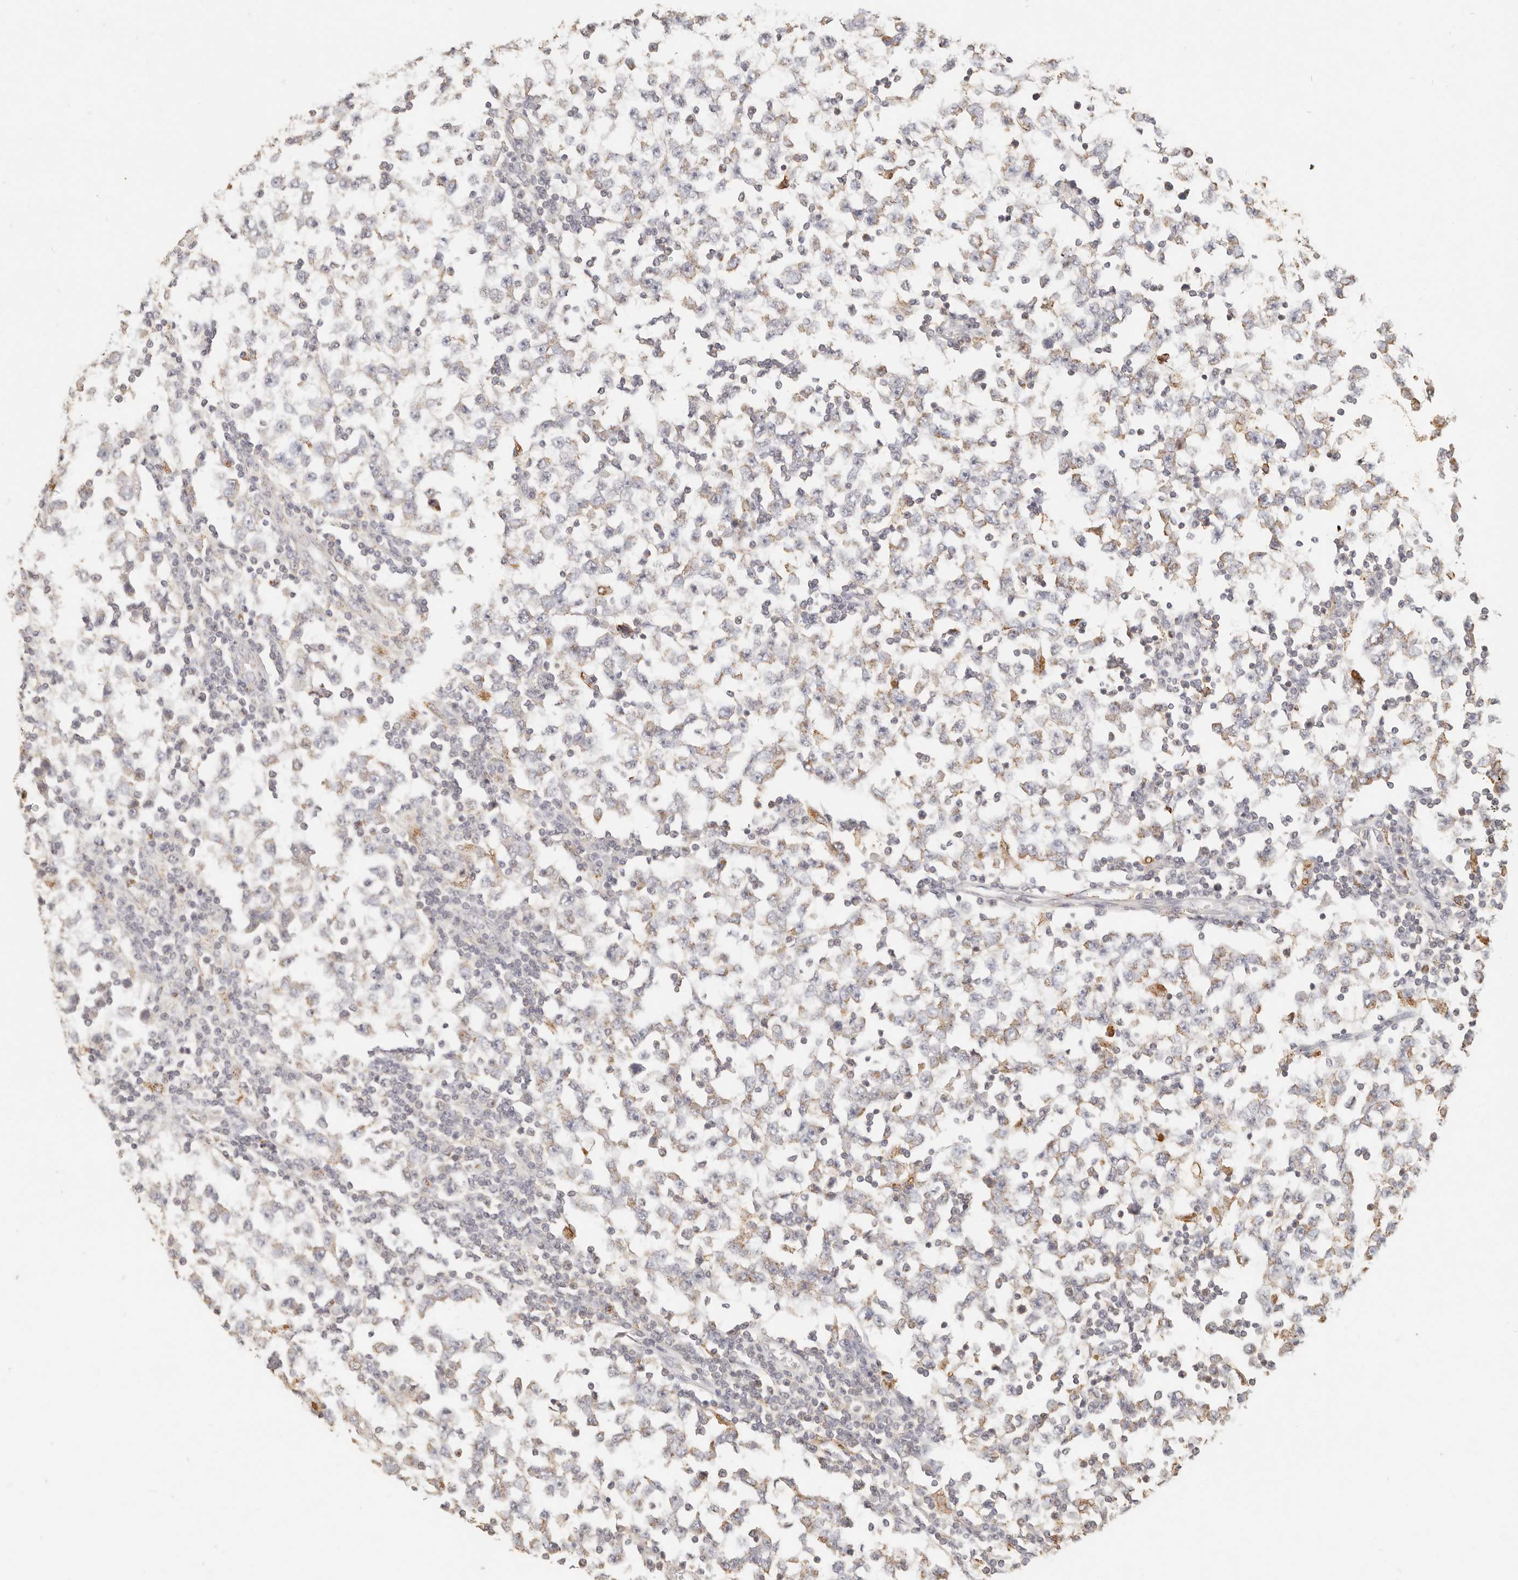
{"staining": {"intensity": "weak", "quantity": "25%-75%", "location": "cytoplasmic/membranous"}, "tissue": "testis cancer", "cell_type": "Tumor cells", "image_type": "cancer", "snomed": [{"axis": "morphology", "description": "Seminoma, NOS"}, {"axis": "topography", "description": "Testis"}], "caption": "This is a photomicrograph of immunohistochemistry staining of seminoma (testis), which shows weak expression in the cytoplasmic/membranous of tumor cells.", "gene": "CNMD", "patient": {"sex": "male", "age": 65}}